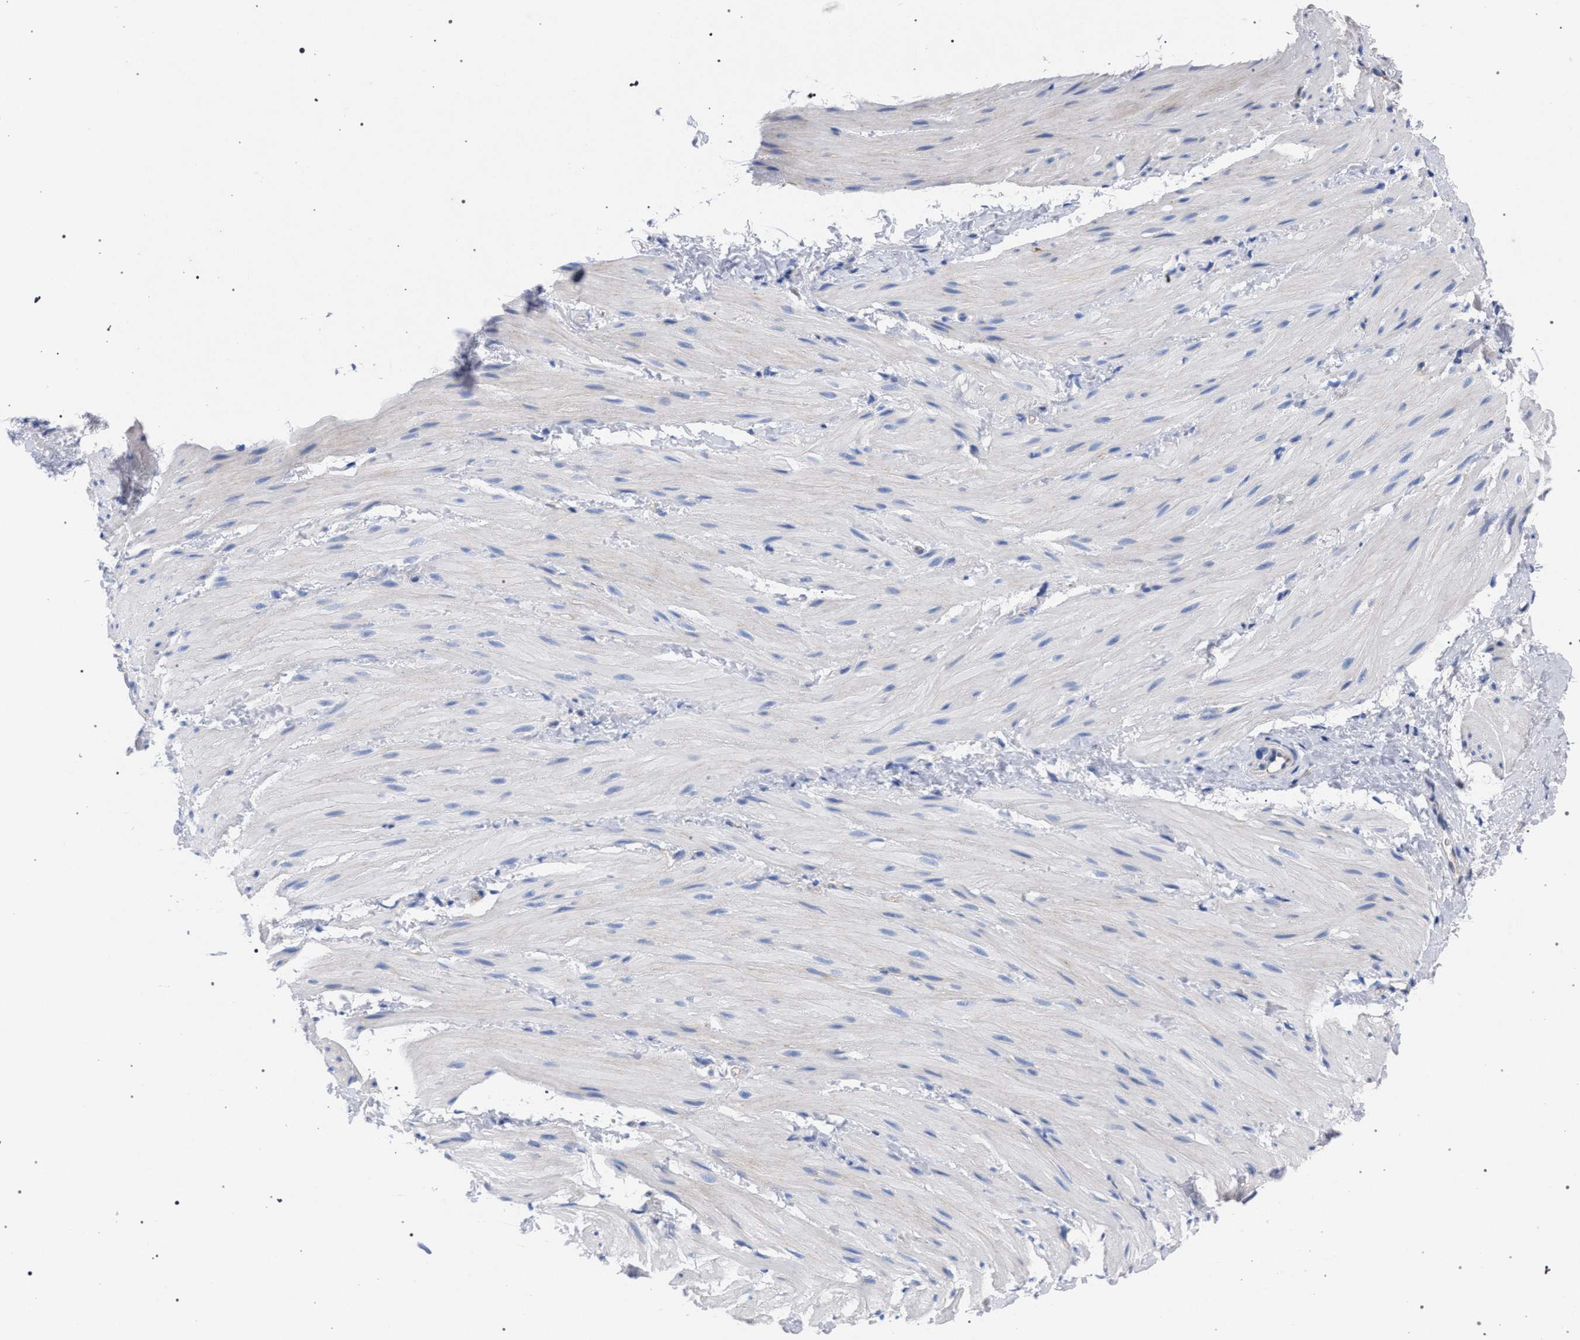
{"staining": {"intensity": "negative", "quantity": "none", "location": "none"}, "tissue": "smooth muscle", "cell_type": "Smooth muscle cells", "image_type": "normal", "snomed": [{"axis": "morphology", "description": "Normal tissue, NOS"}, {"axis": "topography", "description": "Smooth muscle"}], "caption": "An immunohistochemistry (IHC) histopathology image of normal smooth muscle is shown. There is no staining in smooth muscle cells of smooth muscle. (Brightfield microscopy of DAB IHC at high magnification).", "gene": "GMPR", "patient": {"sex": "male", "age": 16}}